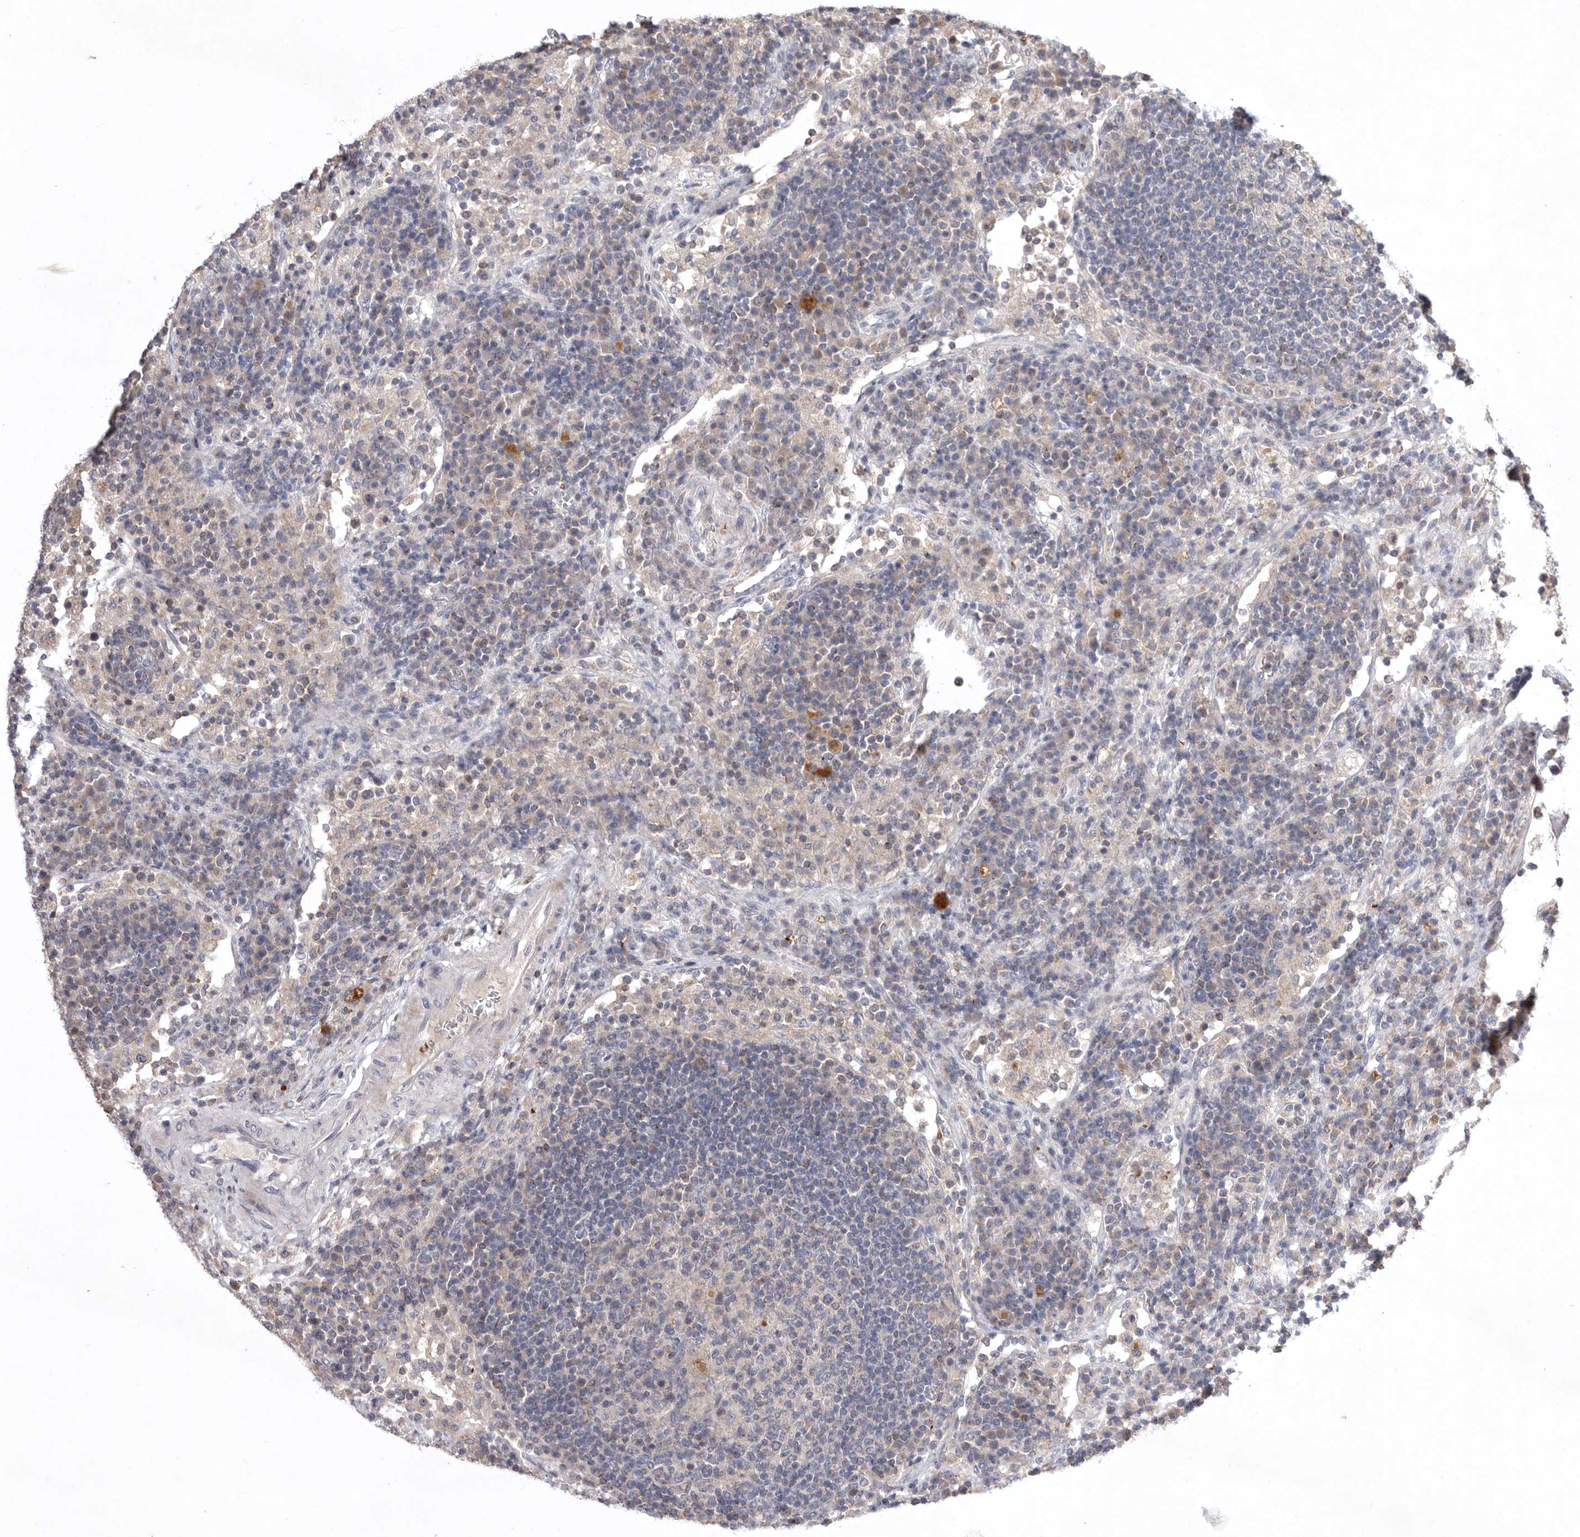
{"staining": {"intensity": "negative", "quantity": "none", "location": "none"}, "tissue": "lymph node", "cell_type": "Germinal center cells", "image_type": "normal", "snomed": [{"axis": "morphology", "description": "Normal tissue, NOS"}, {"axis": "topography", "description": "Lymph node"}], "caption": "The IHC photomicrograph has no significant staining in germinal center cells of lymph node.", "gene": "TNFSF14", "patient": {"sex": "female", "age": 53}}